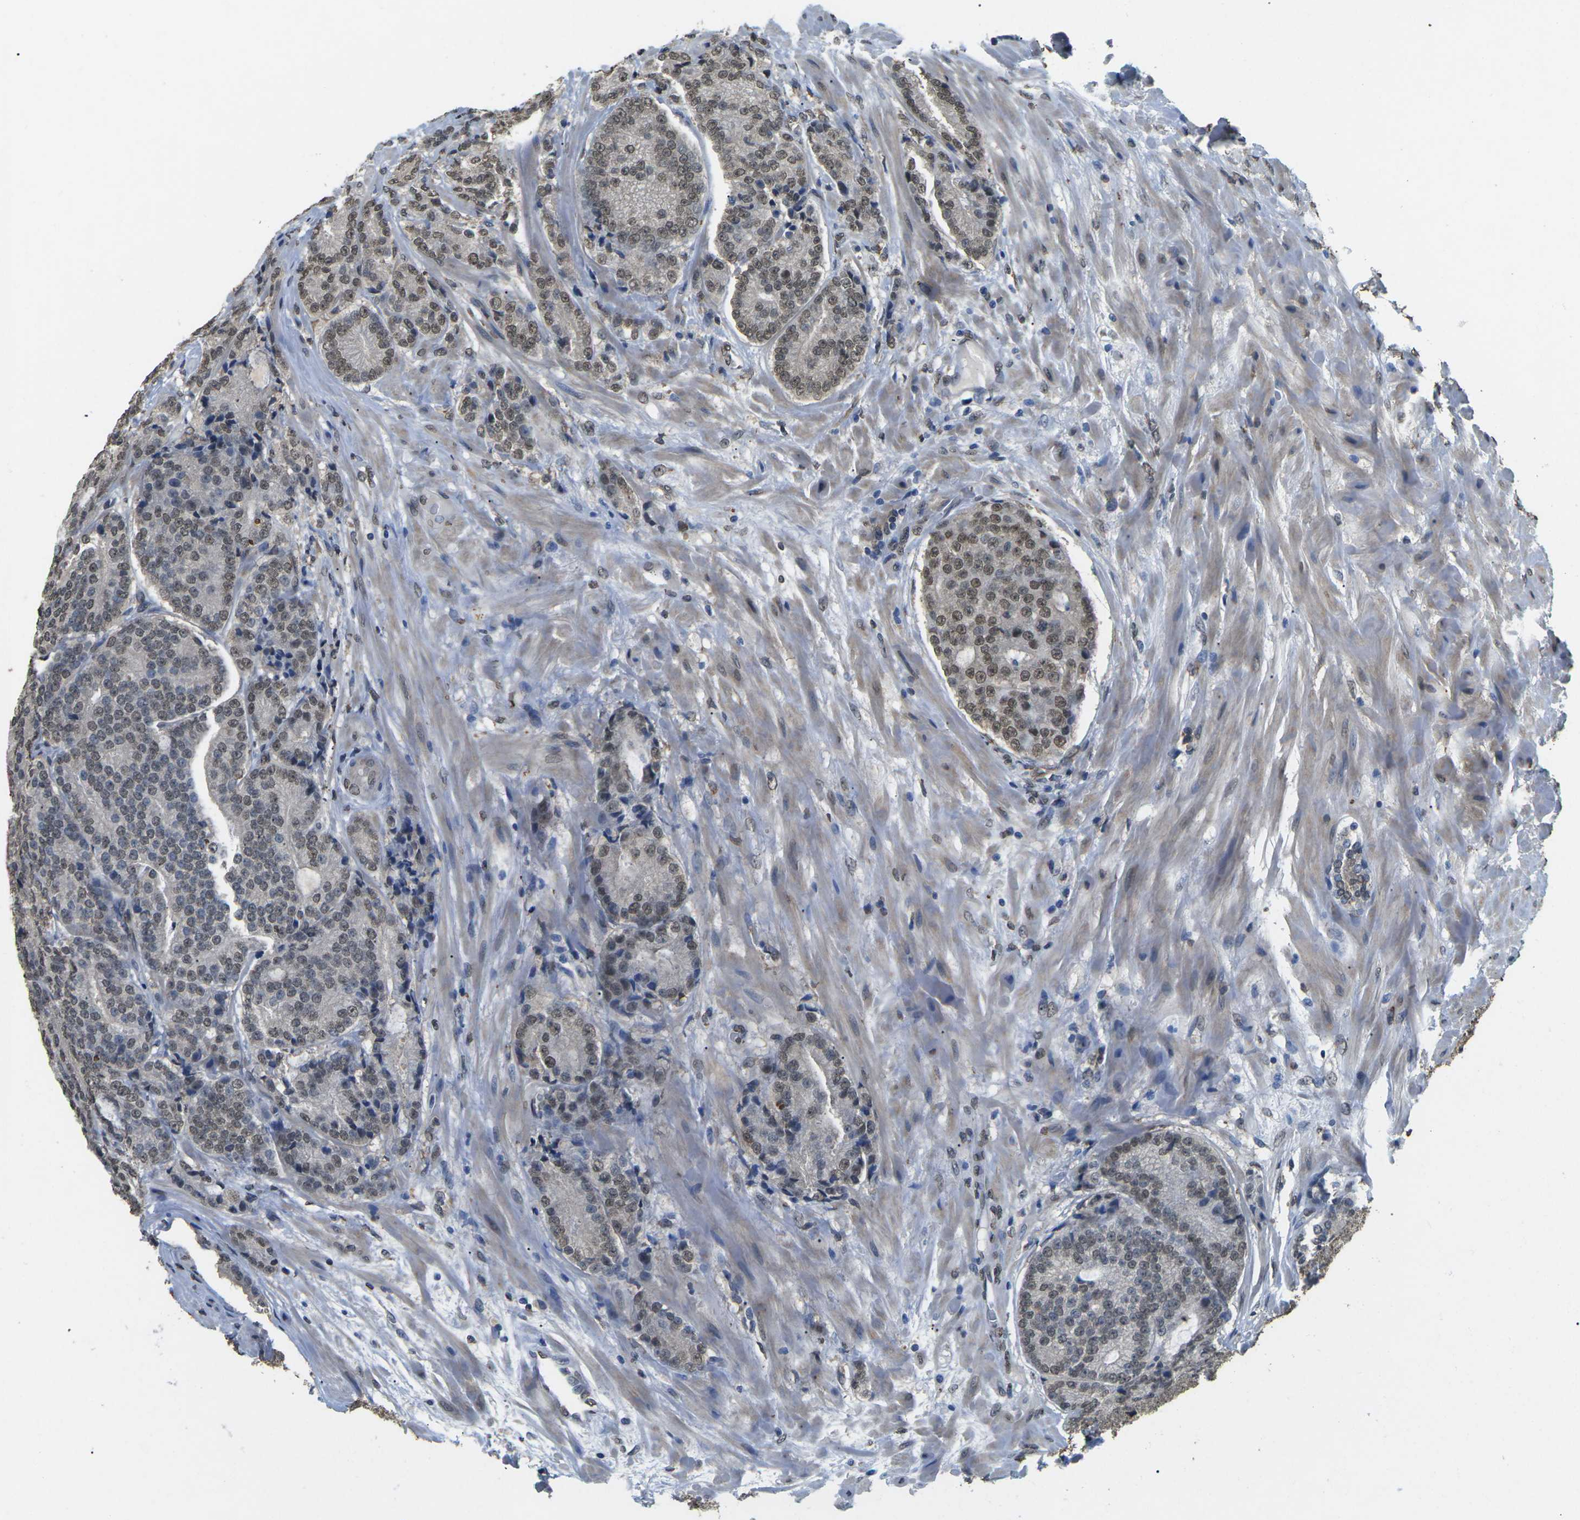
{"staining": {"intensity": "weak", "quantity": ">75%", "location": "nuclear"}, "tissue": "prostate cancer", "cell_type": "Tumor cells", "image_type": "cancer", "snomed": [{"axis": "morphology", "description": "Adenocarcinoma, High grade"}, {"axis": "topography", "description": "Prostate"}], "caption": "Human prostate cancer stained with a brown dye displays weak nuclear positive expression in about >75% of tumor cells.", "gene": "SCNN1B", "patient": {"sex": "male", "age": 61}}